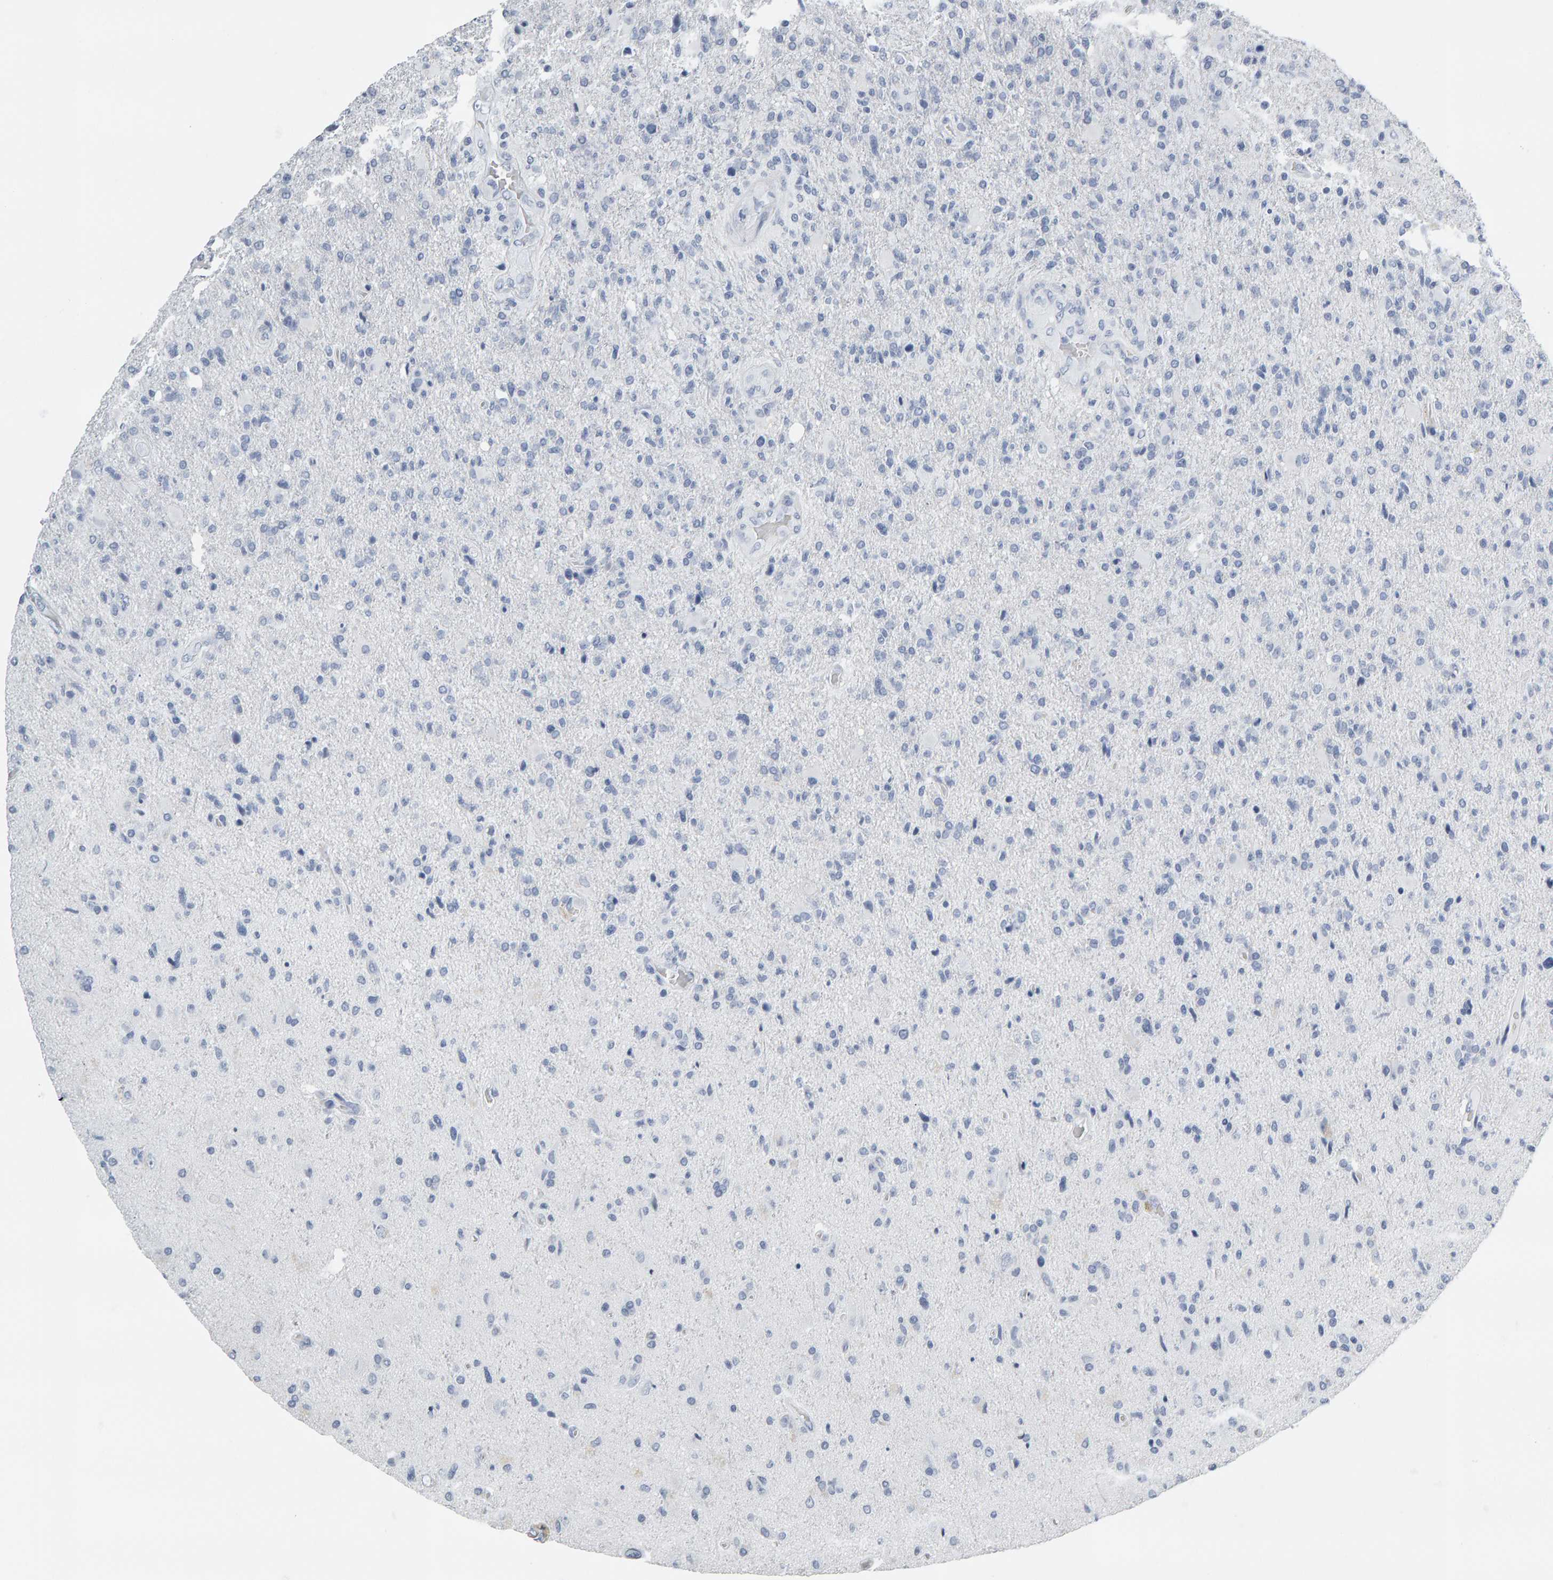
{"staining": {"intensity": "negative", "quantity": "none", "location": "none"}, "tissue": "glioma", "cell_type": "Tumor cells", "image_type": "cancer", "snomed": [{"axis": "morphology", "description": "Glioma, malignant, High grade"}, {"axis": "topography", "description": "Brain"}], "caption": "A photomicrograph of human glioma is negative for staining in tumor cells. (DAB immunohistochemistry, high magnification).", "gene": "SPACA3", "patient": {"sex": "male", "age": 72}}